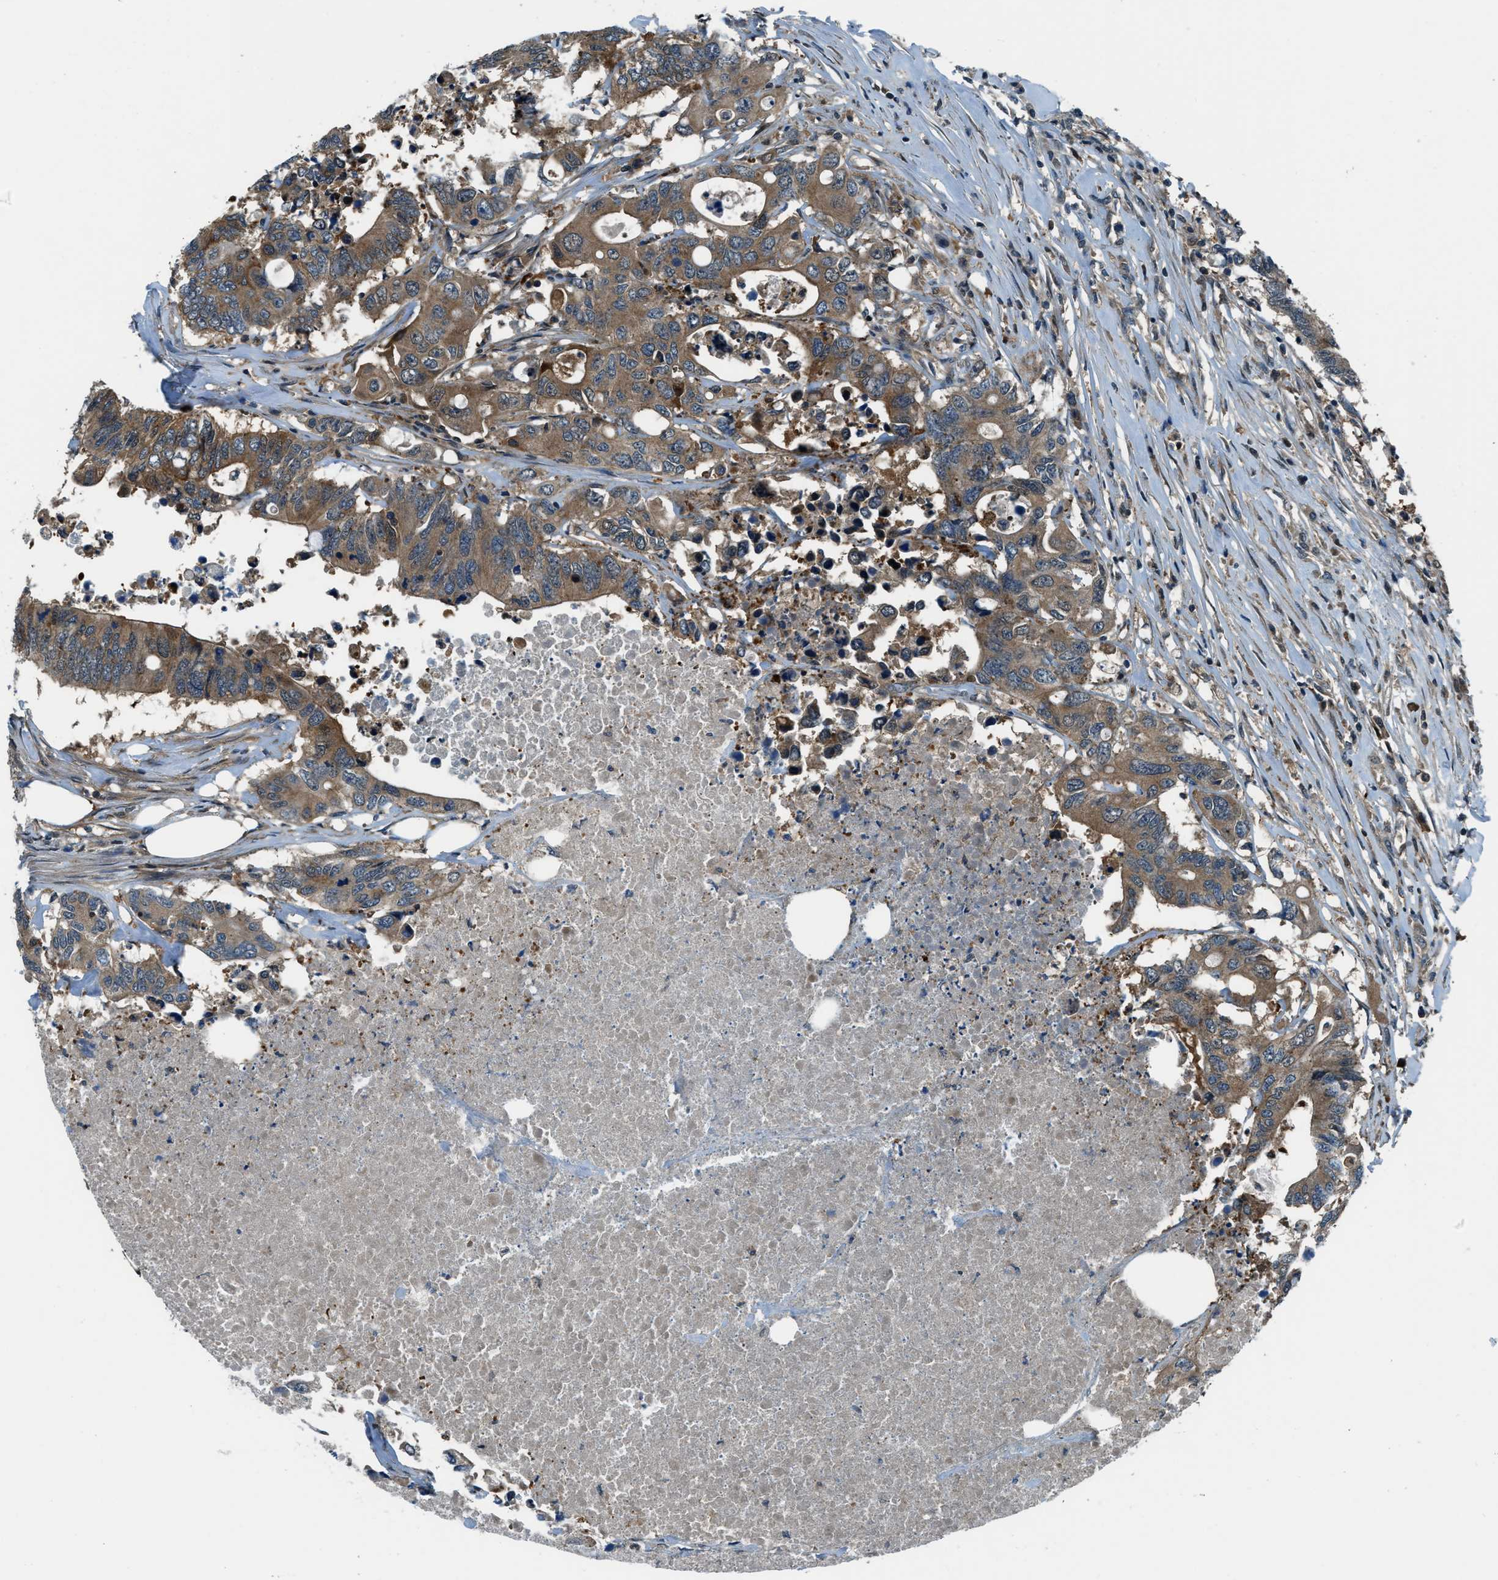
{"staining": {"intensity": "moderate", "quantity": ">75%", "location": "cytoplasmic/membranous"}, "tissue": "colorectal cancer", "cell_type": "Tumor cells", "image_type": "cancer", "snomed": [{"axis": "morphology", "description": "Adenocarcinoma, NOS"}, {"axis": "topography", "description": "Colon"}], "caption": "A photomicrograph showing moderate cytoplasmic/membranous staining in about >75% of tumor cells in colorectal cancer (adenocarcinoma), as visualized by brown immunohistochemical staining.", "gene": "HEBP2", "patient": {"sex": "male", "age": 71}}